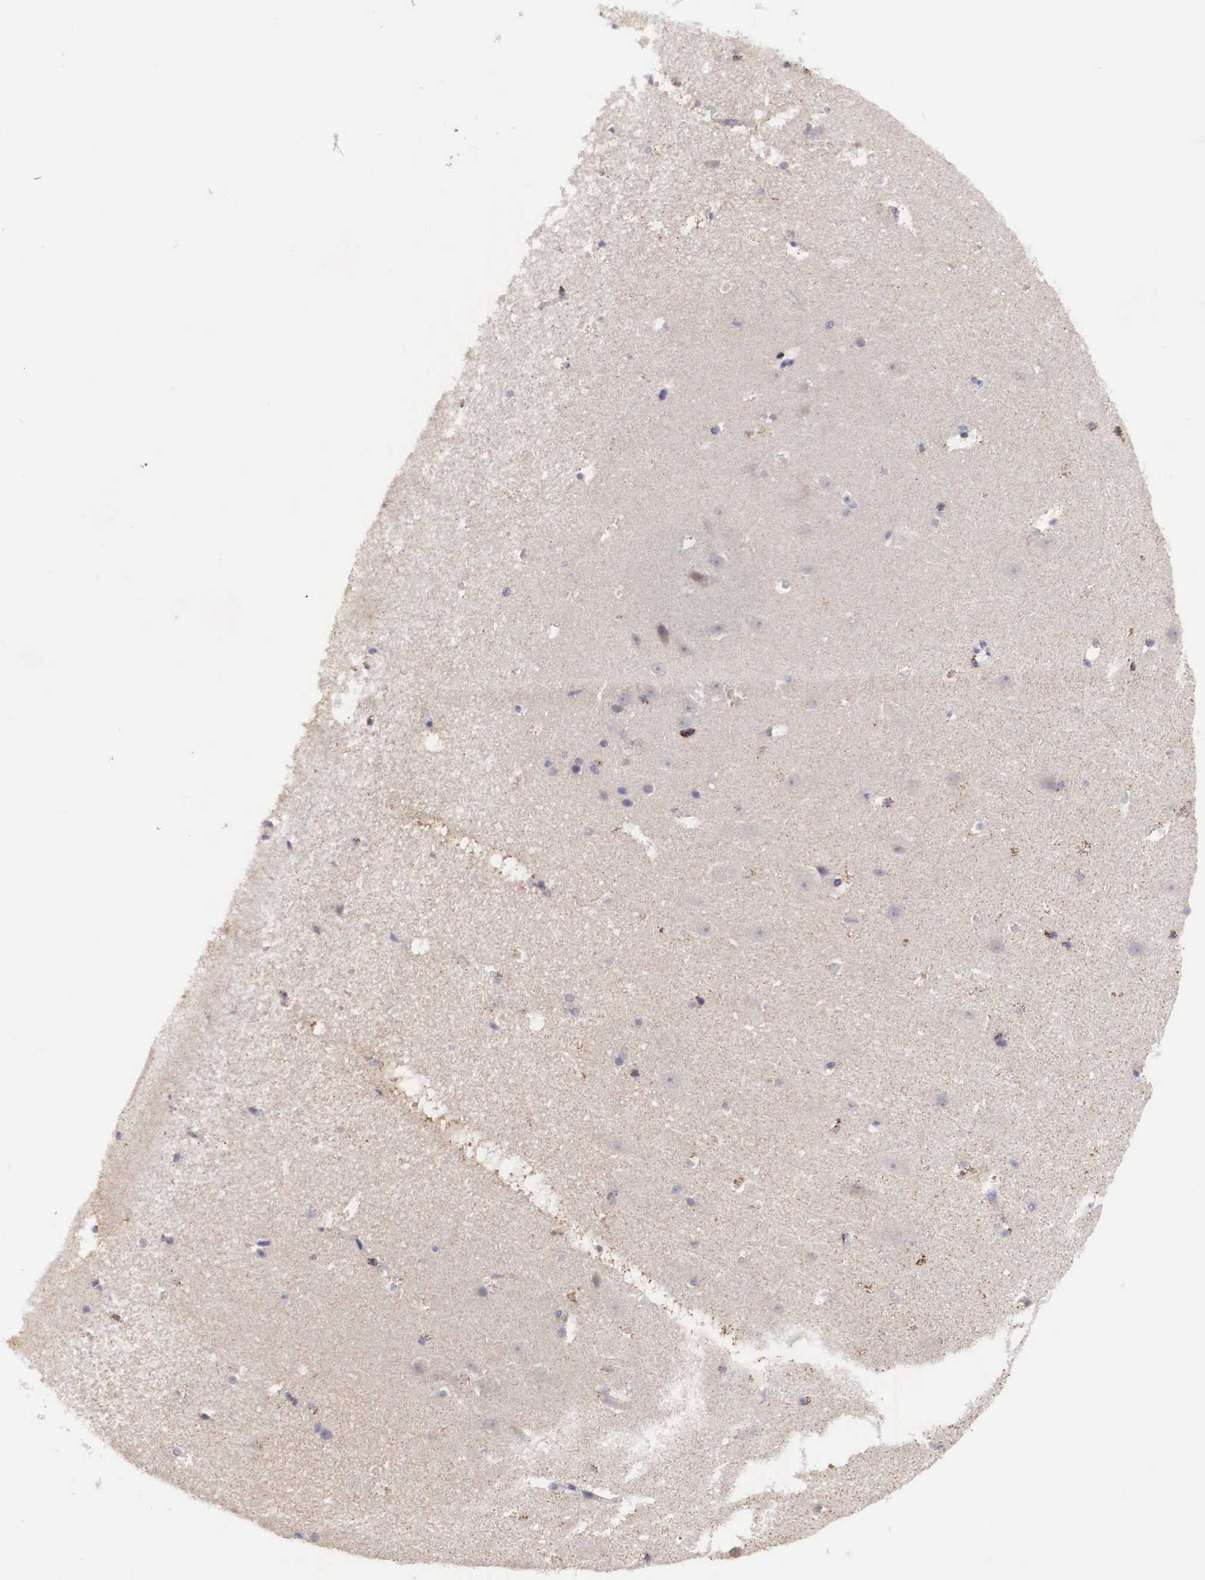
{"staining": {"intensity": "moderate", "quantity": ">75%", "location": "cytoplasmic/membranous"}, "tissue": "hippocampus", "cell_type": "Glial cells", "image_type": "normal", "snomed": [{"axis": "morphology", "description": "Normal tissue, NOS"}, {"axis": "topography", "description": "Hippocampus"}], "caption": "Hippocampus stained with immunohistochemistry reveals moderate cytoplasmic/membranous expression in approximately >75% of glial cells. Immunohistochemistry stains the protein of interest in brown and the nuclei are stained blue.", "gene": "NREP", "patient": {"sex": "male", "age": 45}}